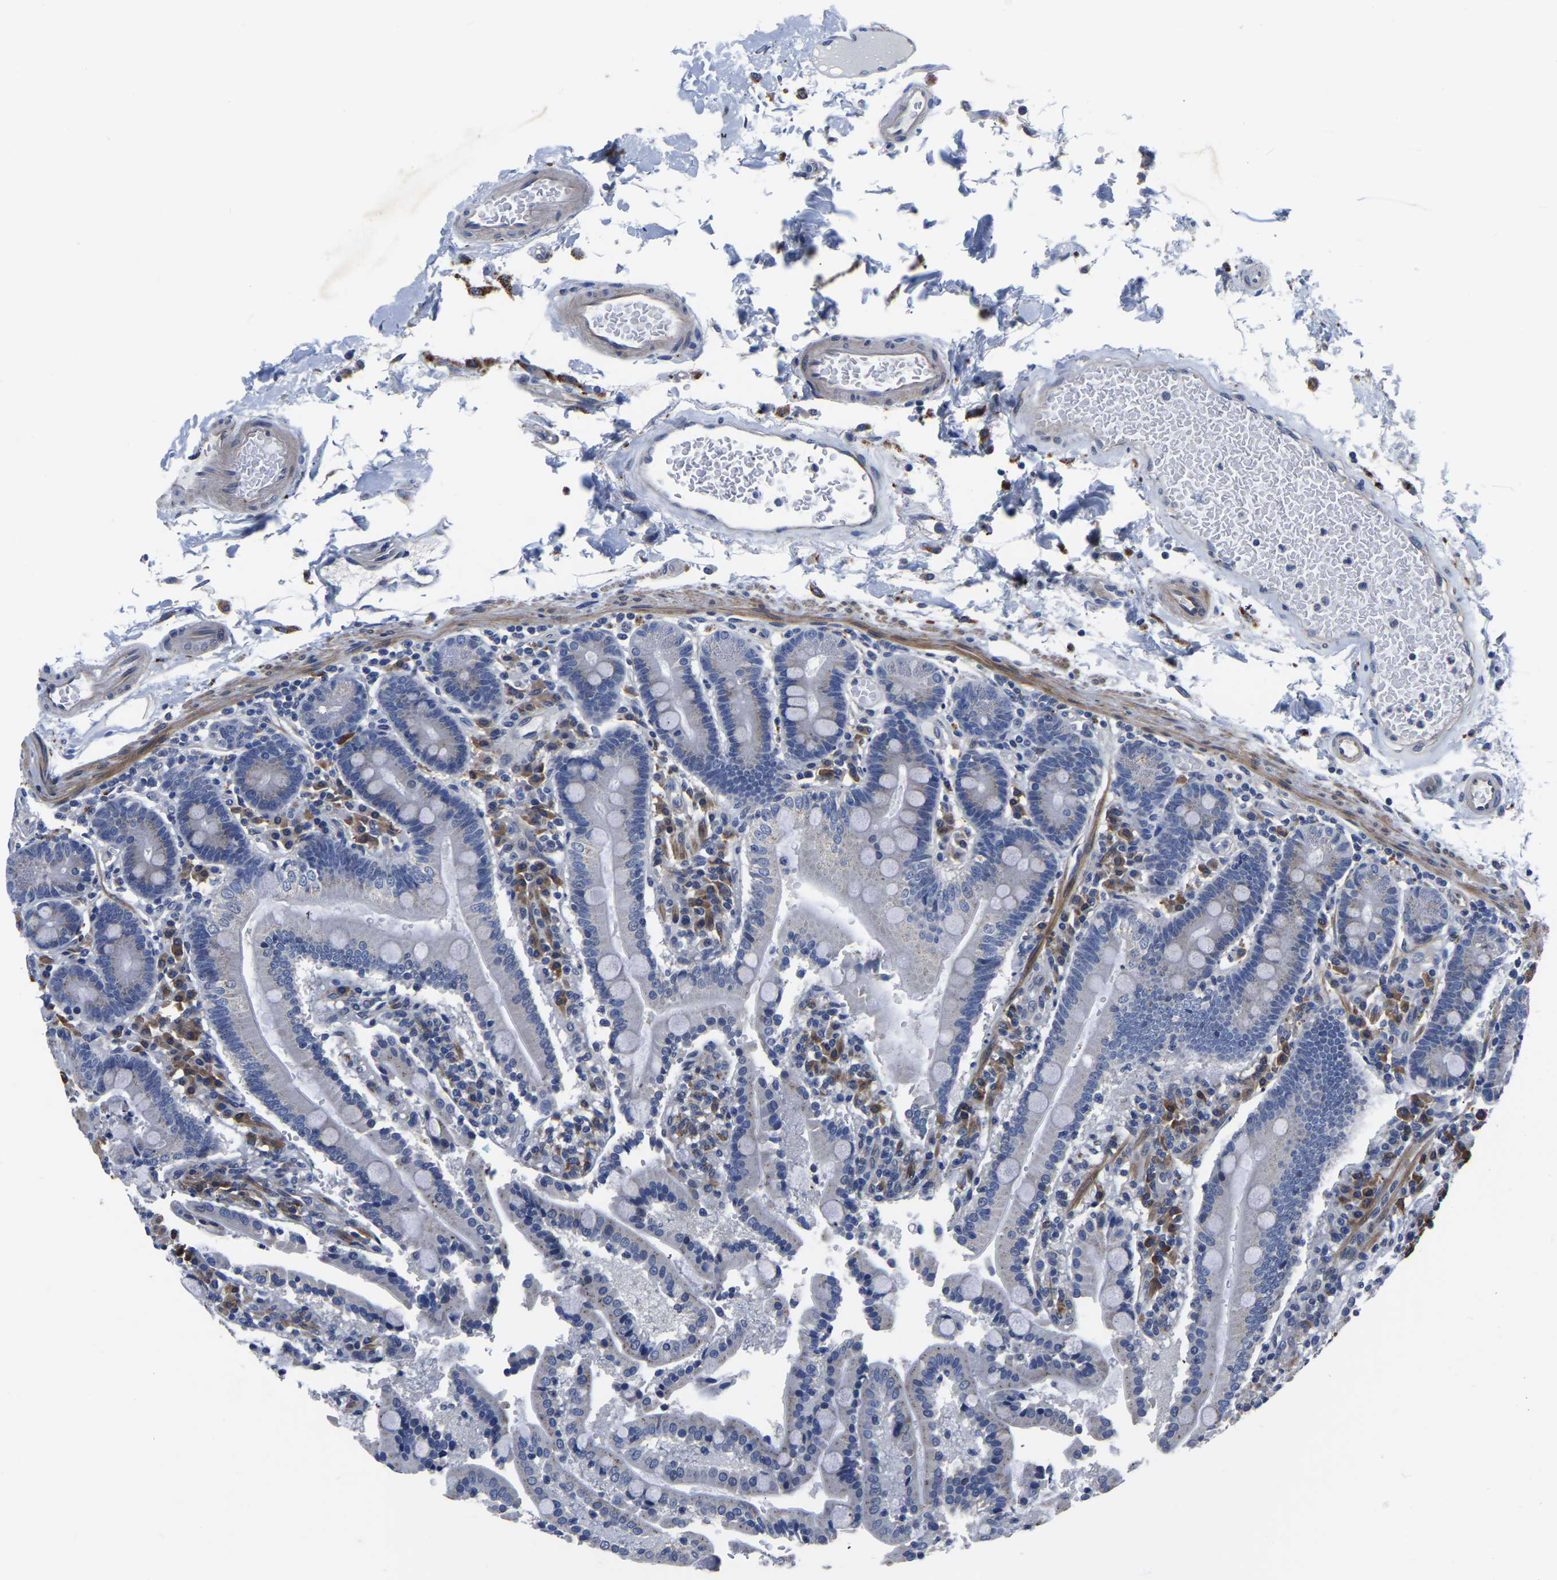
{"staining": {"intensity": "negative", "quantity": "none", "location": "none"}, "tissue": "duodenum", "cell_type": "Glandular cells", "image_type": "normal", "snomed": [{"axis": "morphology", "description": "Normal tissue, NOS"}, {"axis": "topography", "description": "Small intestine, NOS"}], "caption": "High power microscopy image of an IHC micrograph of normal duodenum, revealing no significant positivity in glandular cells.", "gene": "PDLIM7", "patient": {"sex": "female", "age": 71}}